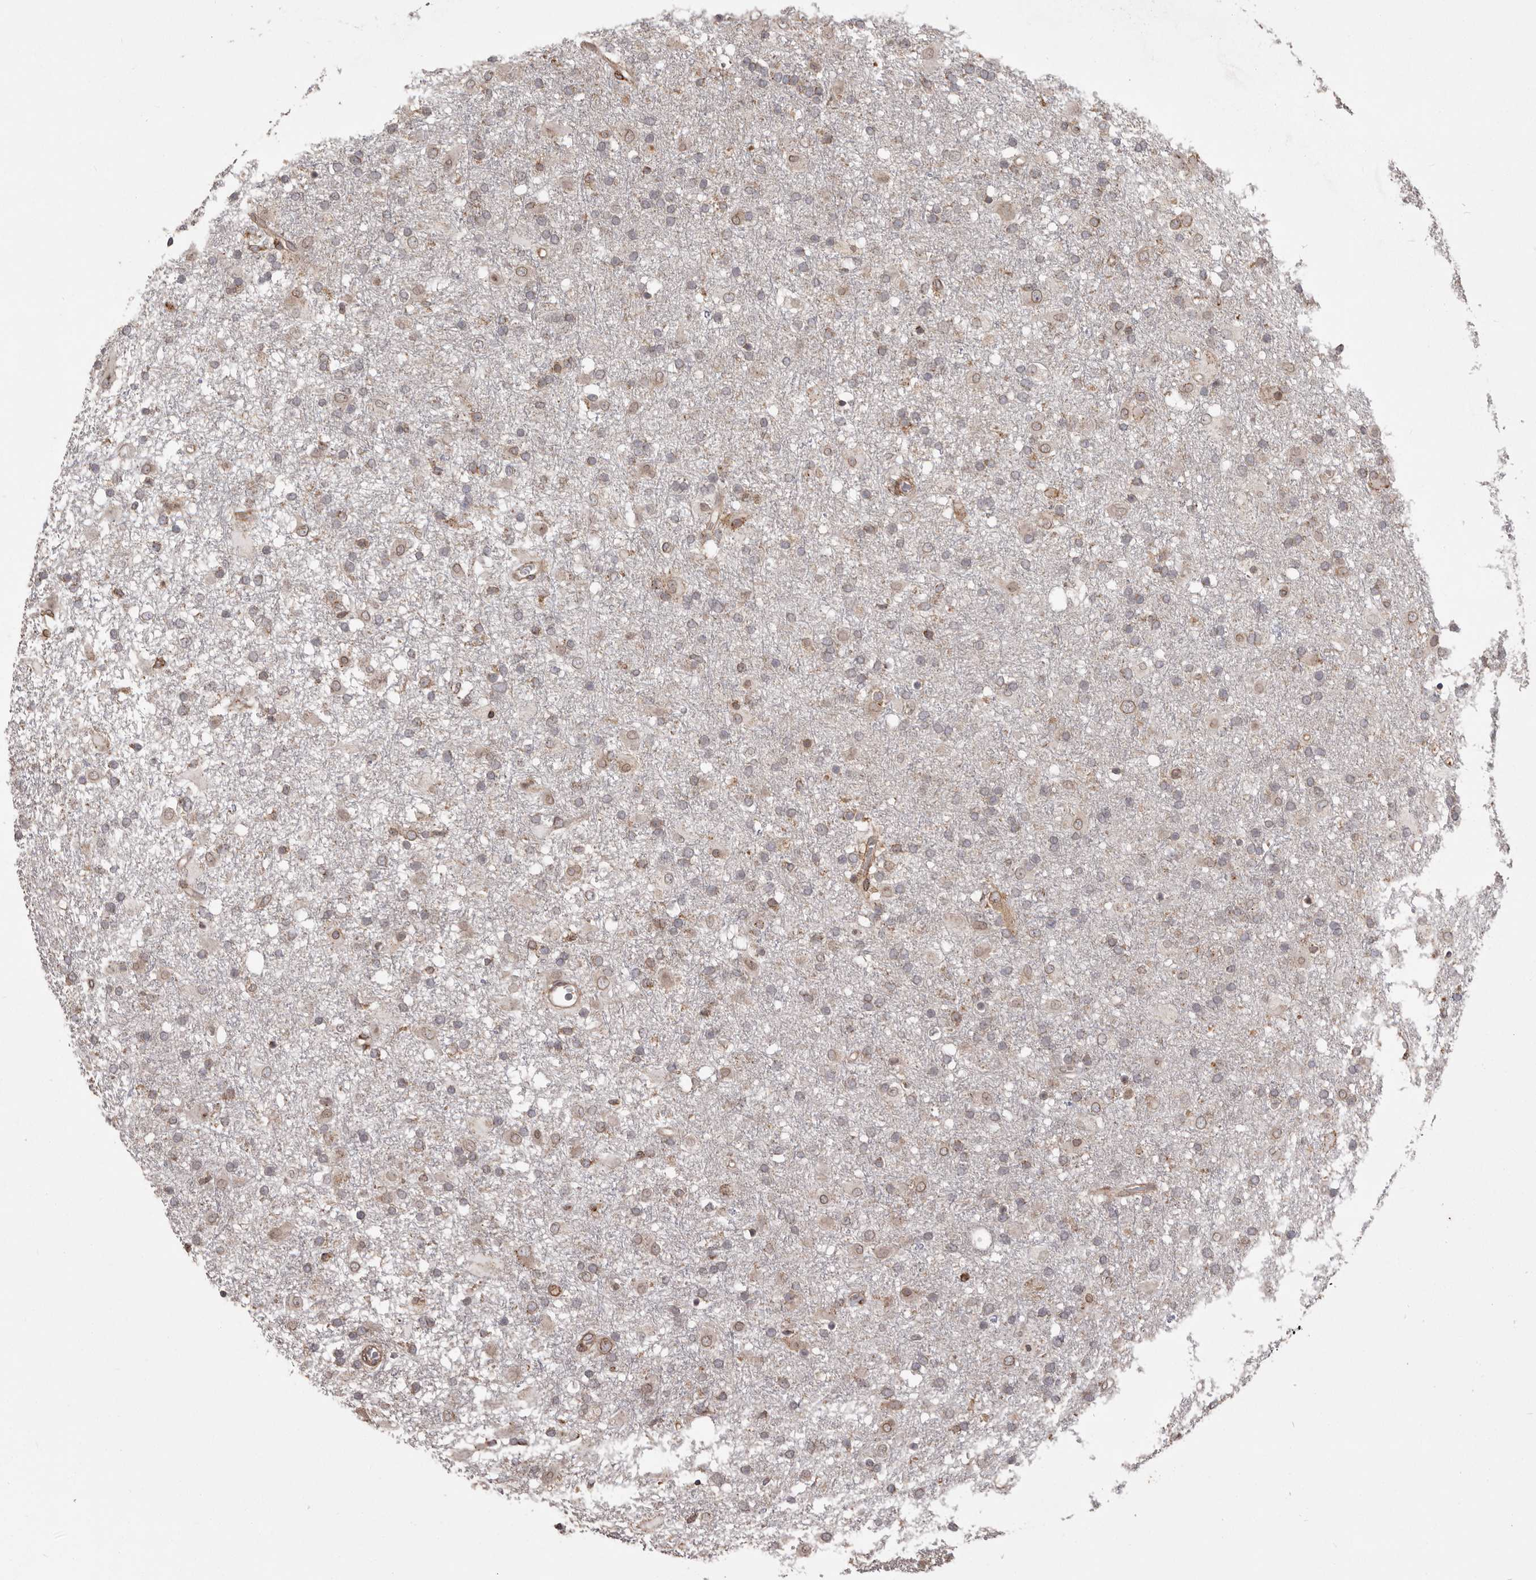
{"staining": {"intensity": "weak", "quantity": "25%-75%", "location": "cytoplasmic/membranous"}, "tissue": "glioma", "cell_type": "Tumor cells", "image_type": "cancer", "snomed": [{"axis": "morphology", "description": "Glioma, malignant, Low grade"}, {"axis": "topography", "description": "Brain"}], "caption": "Immunohistochemical staining of human malignant glioma (low-grade) shows low levels of weak cytoplasmic/membranous protein expression in about 25%-75% of tumor cells.", "gene": "NUP43", "patient": {"sex": "male", "age": 65}}